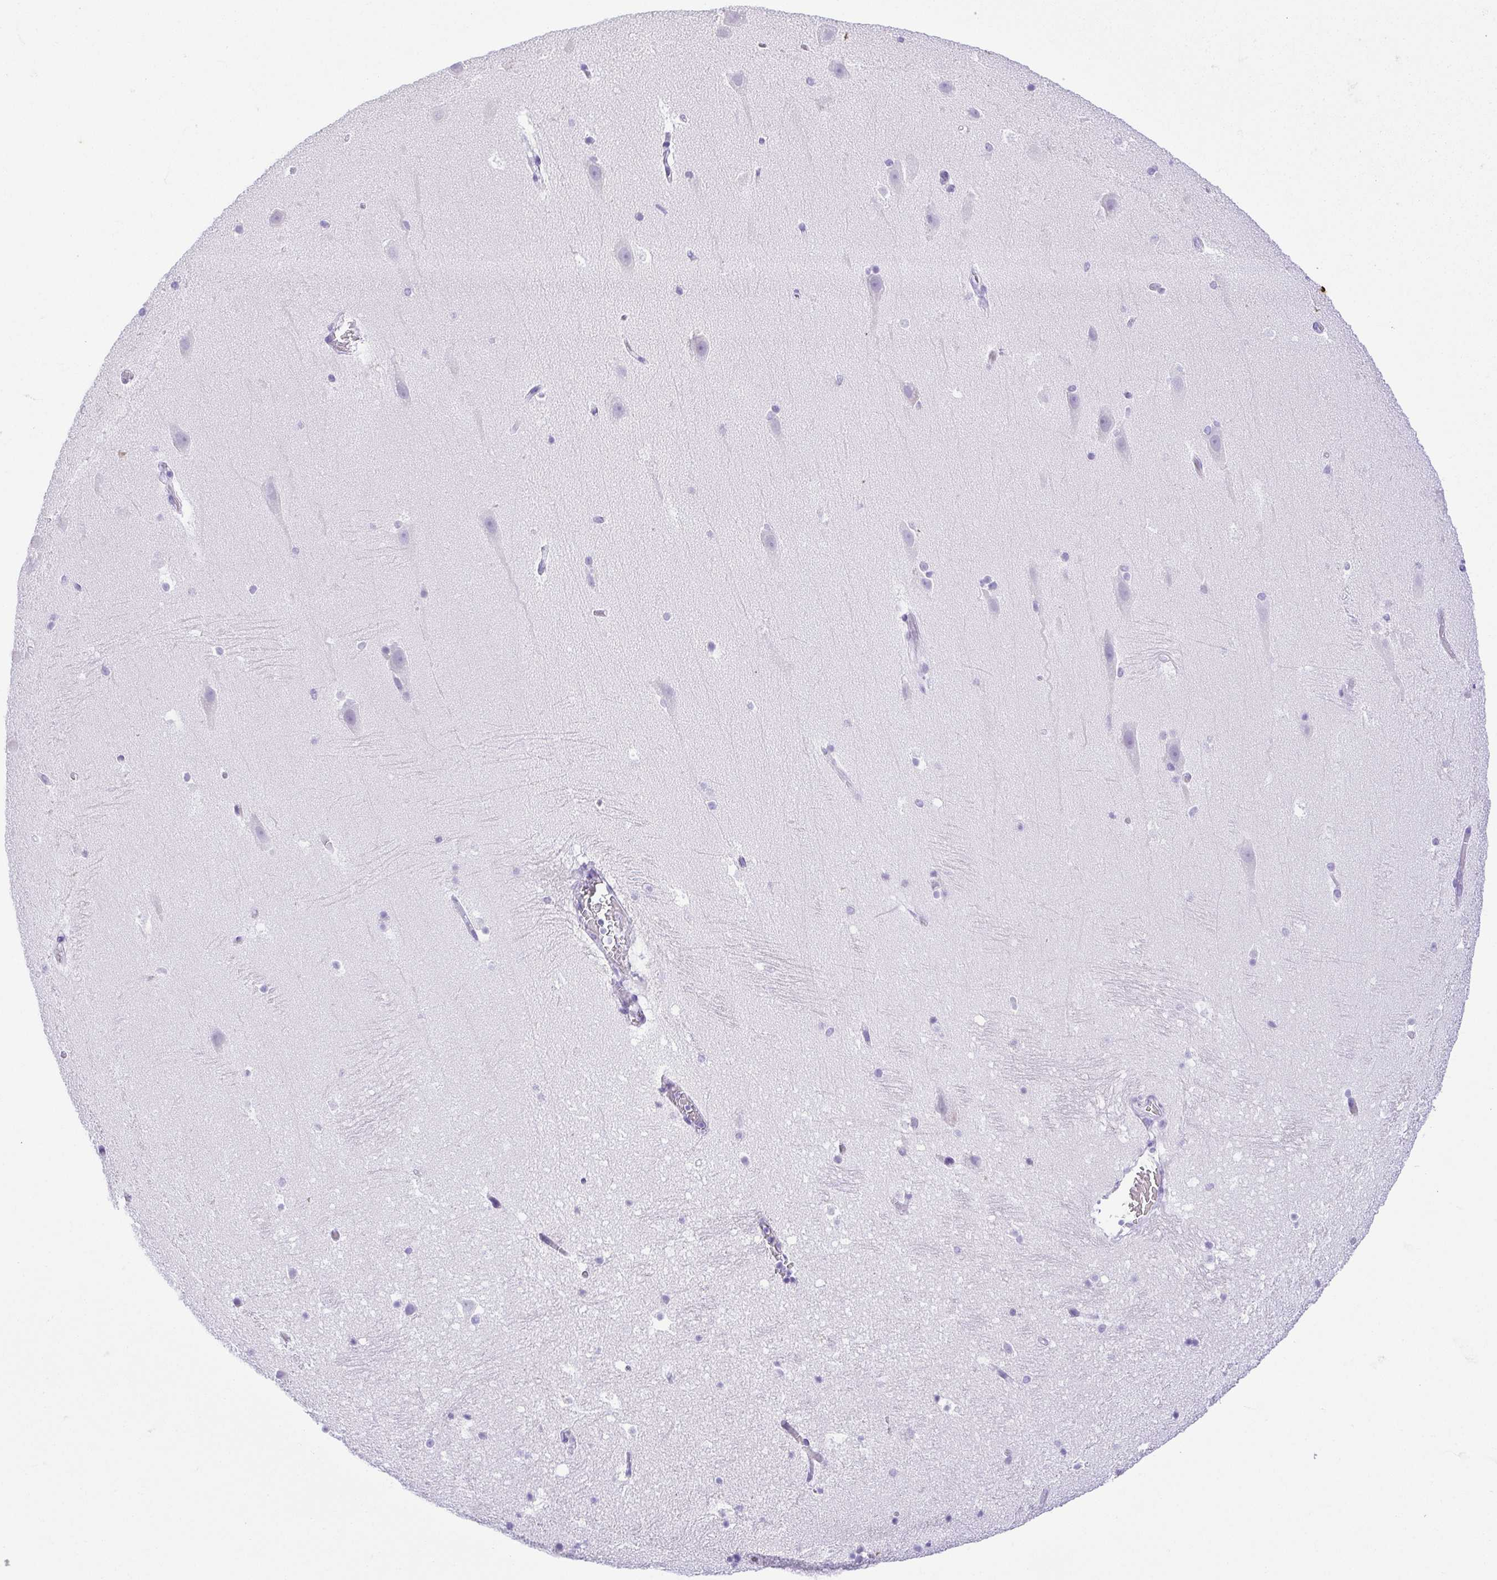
{"staining": {"intensity": "negative", "quantity": "none", "location": "none"}, "tissue": "hippocampus", "cell_type": "Glial cells", "image_type": "normal", "snomed": [{"axis": "morphology", "description": "Normal tissue, NOS"}, {"axis": "topography", "description": "Hippocampus"}], "caption": "Glial cells are negative for protein expression in normal human hippocampus. (DAB immunohistochemistry, high magnification).", "gene": "CDSN", "patient": {"sex": "male", "age": 26}}